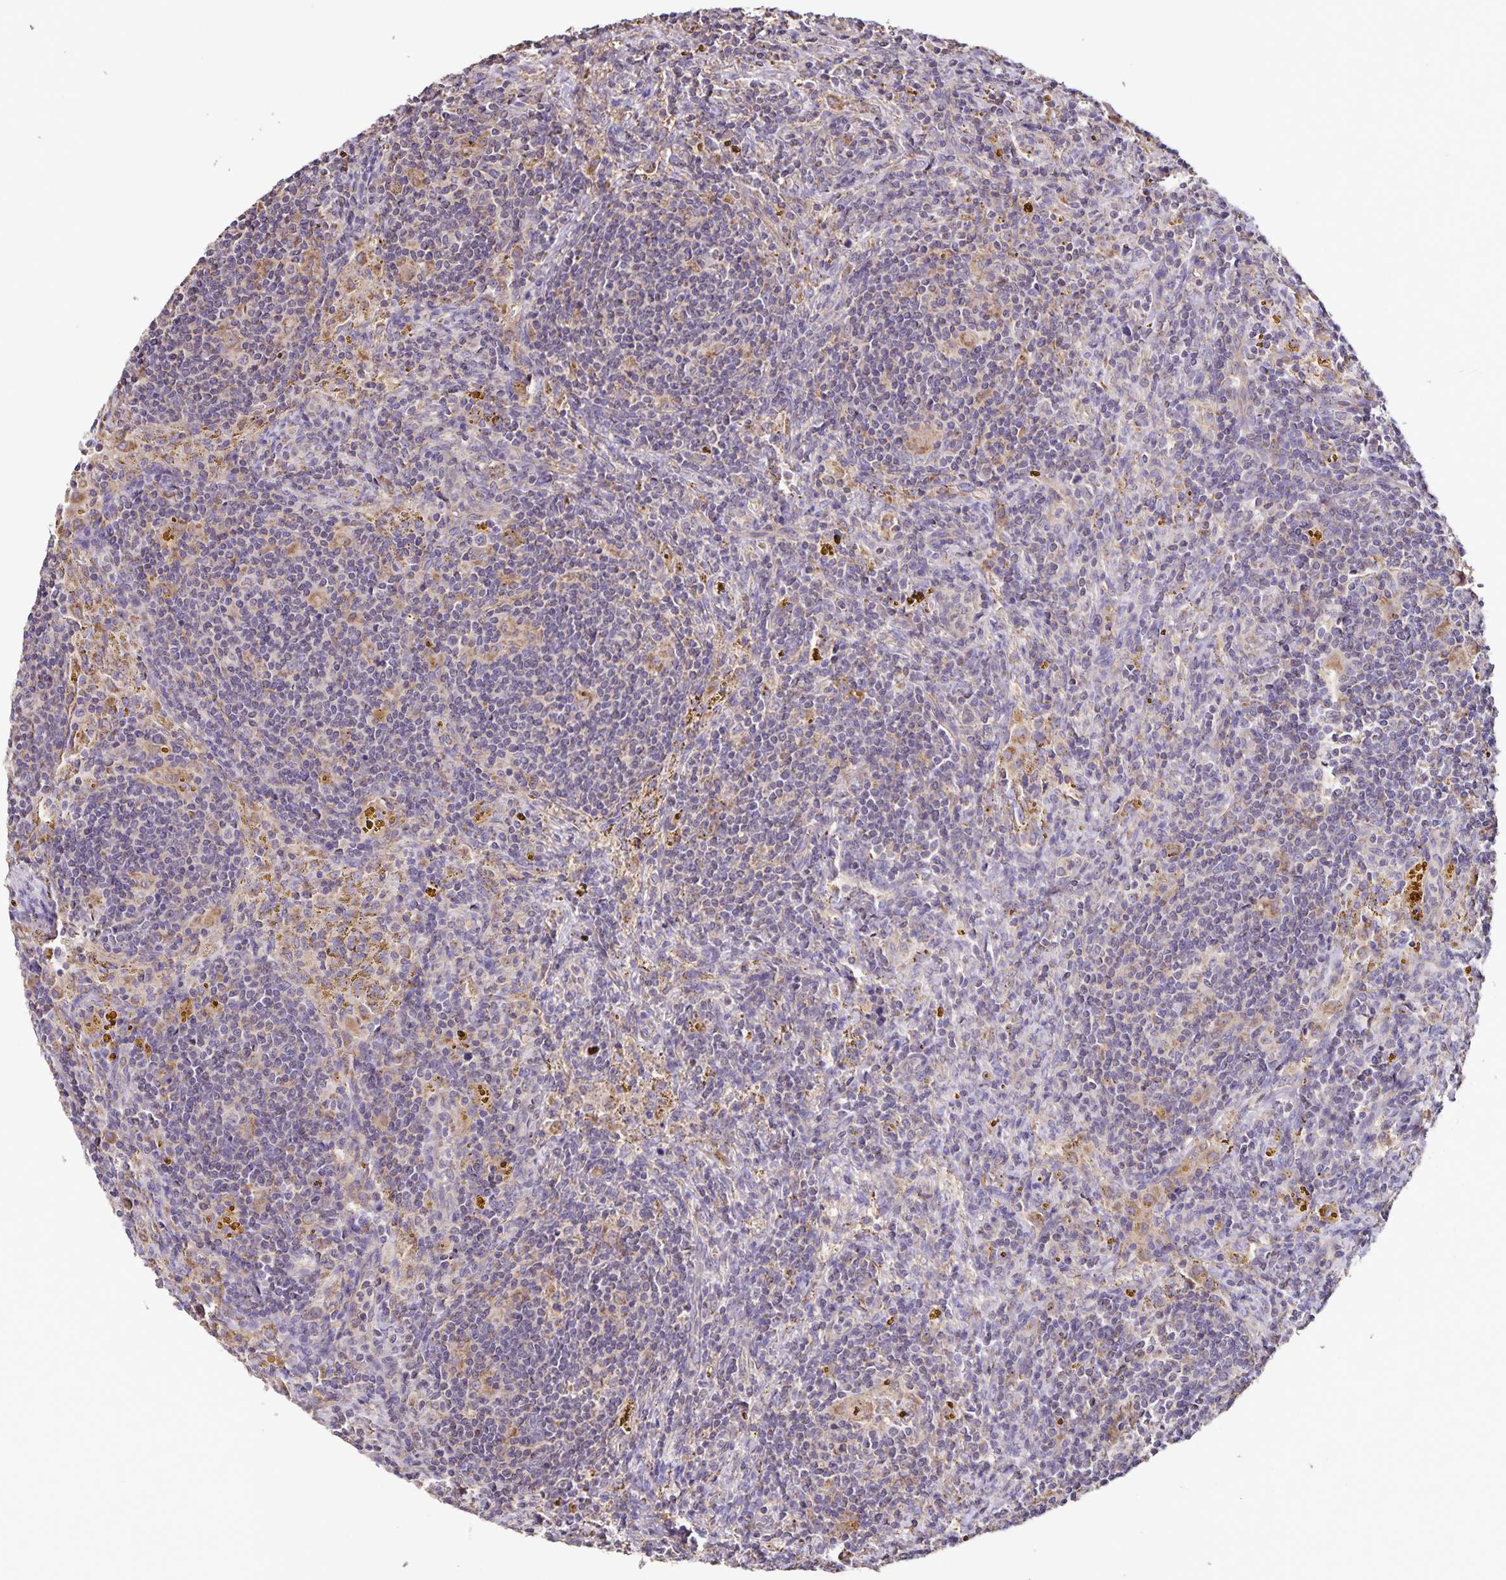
{"staining": {"intensity": "negative", "quantity": "none", "location": "none"}, "tissue": "lymphoma", "cell_type": "Tumor cells", "image_type": "cancer", "snomed": [{"axis": "morphology", "description": "Malignant lymphoma, non-Hodgkin's type, Low grade"}, {"axis": "topography", "description": "Spleen"}], "caption": "Histopathology image shows no significant protein staining in tumor cells of malignant lymphoma, non-Hodgkin's type (low-grade).", "gene": "MAN1A1", "patient": {"sex": "female", "age": 70}}